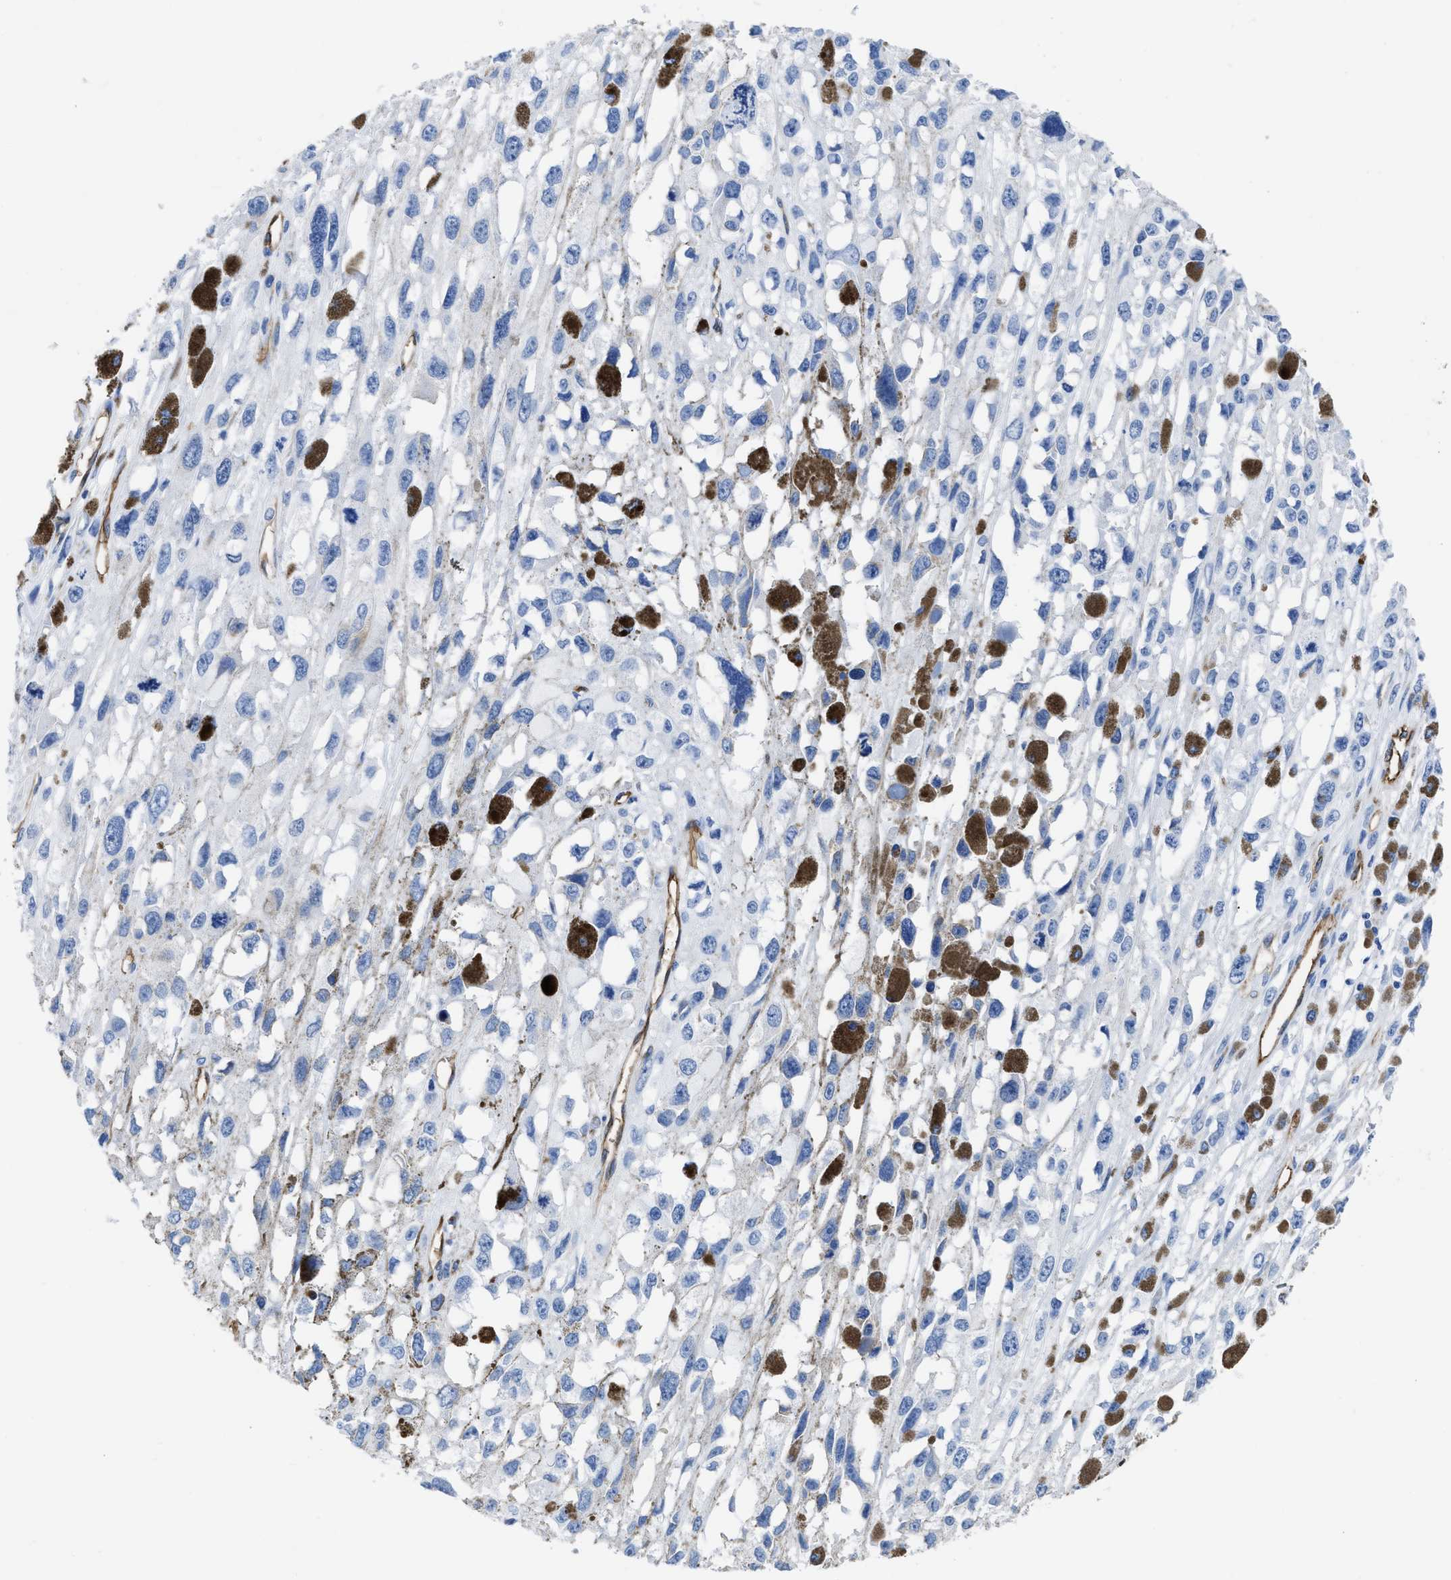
{"staining": {"intensity": "negative", "quantity": "none", "location": "none"}, "tissue": "melanoma", "cell_type": "Tumor cells", "image_type": "cancer", "snomed": [{"axis": "morphology", "description": "Malignant melanoma, Metastatic site"}, {"axis": "topography", "description": "Lymph node"}], "caption": "The micrograph shows no staining of tumor cells in melanoma. Nuclei are stained in blue.", "gene": "AQP1", "patient": {"sex": "male", "age": 59}}